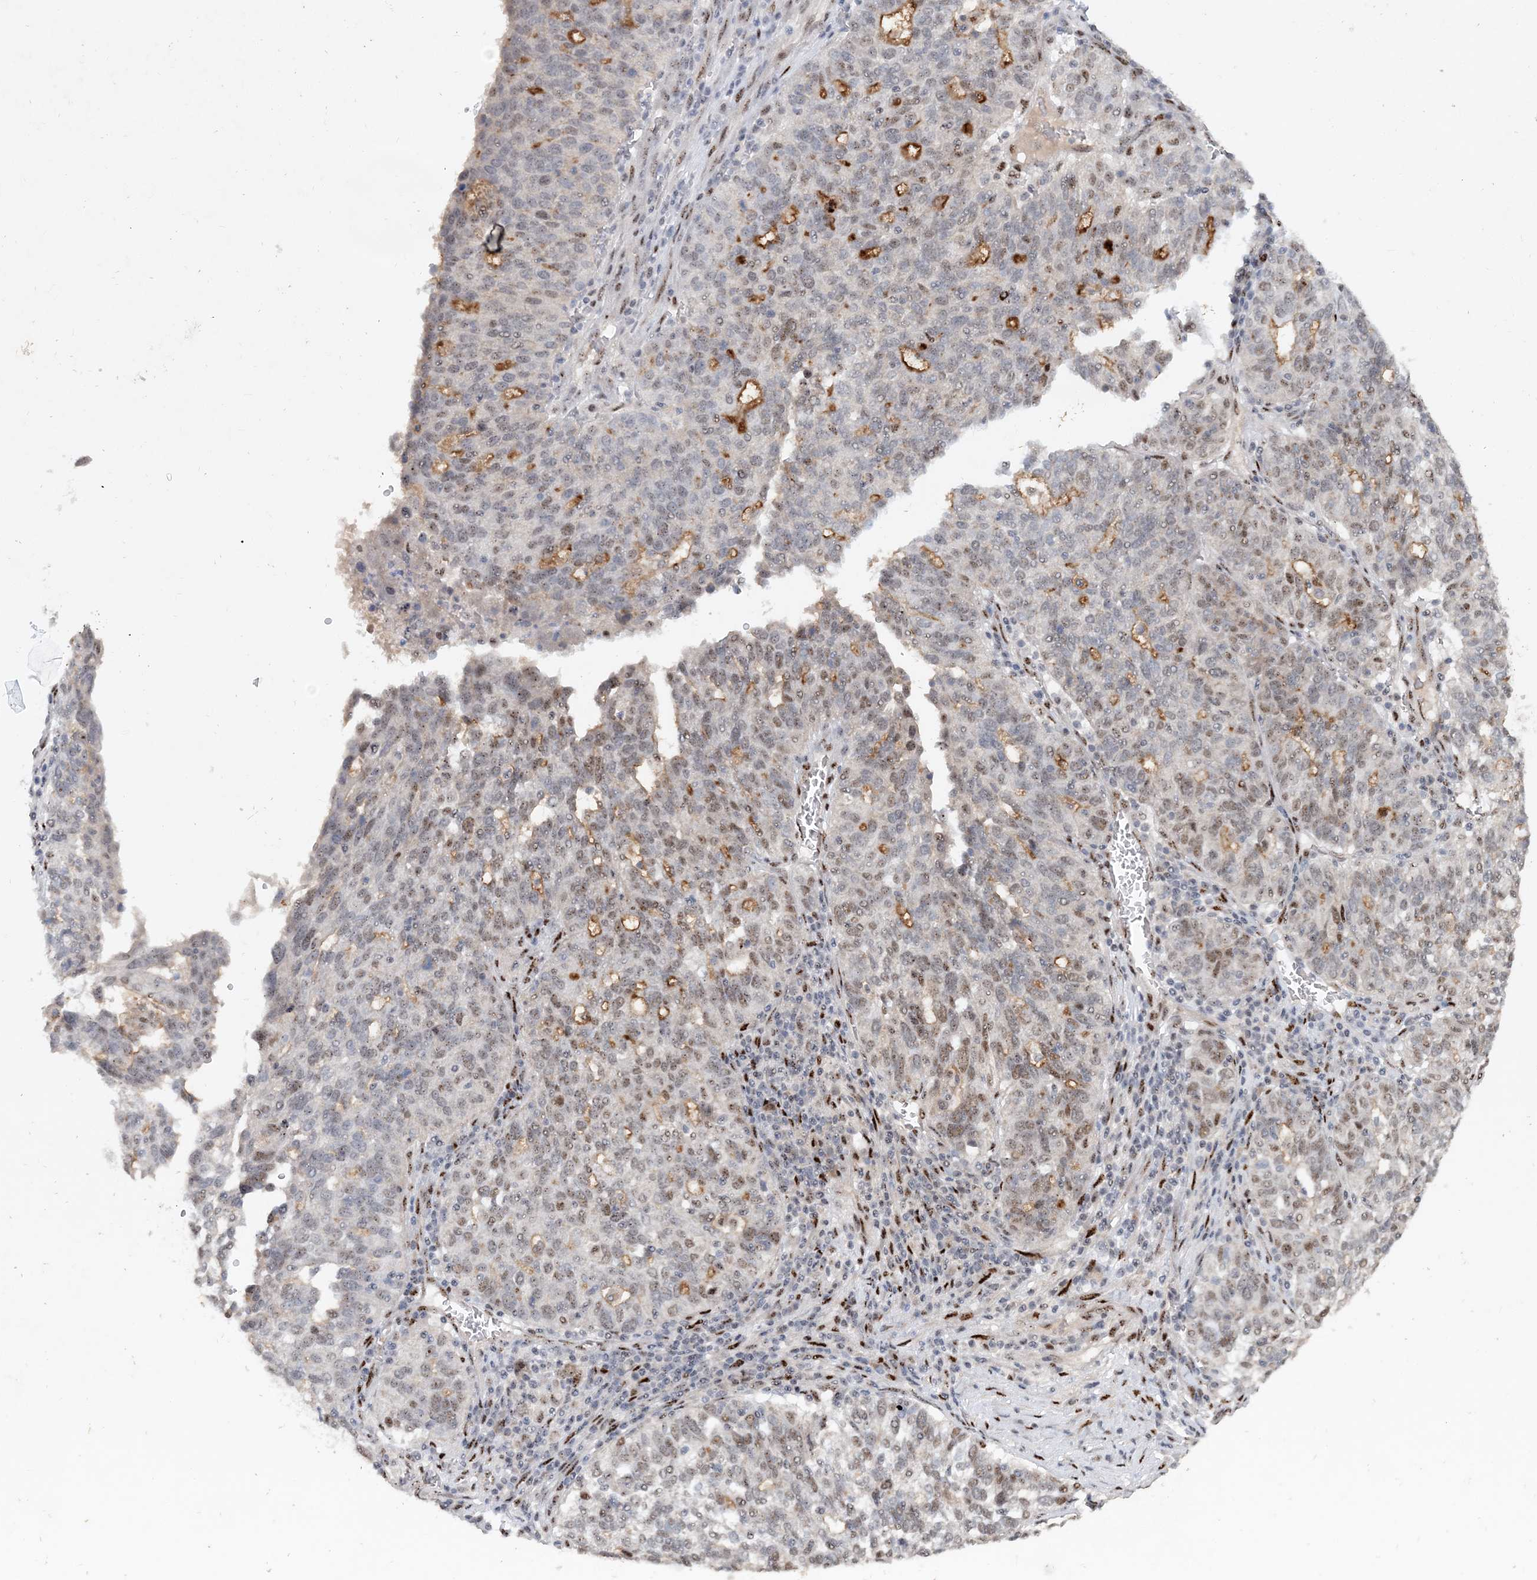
{"staining": {"intensity": "moderate", "quantity": "<25%", "location": "cytoplasmic/membranous,nuclear"}, "tissue": "ovarian cancer", "cell_type": "Tumor cells", "image_type": "cancer", "snomed": [{"axis": "morphology", "description": "Cystadenocarcinoma, serous, NOS"}, {"axis": "topography", "description": "Ovary"}], "caption": "A brown stain highlights moderate cytoplasmic/membranous and nuclear positivity of a protein in ovarian serous cystadenocarcinoma tumor cells.", "gene": "GIN1", "patient": {"sex": "female", "age": 59}}